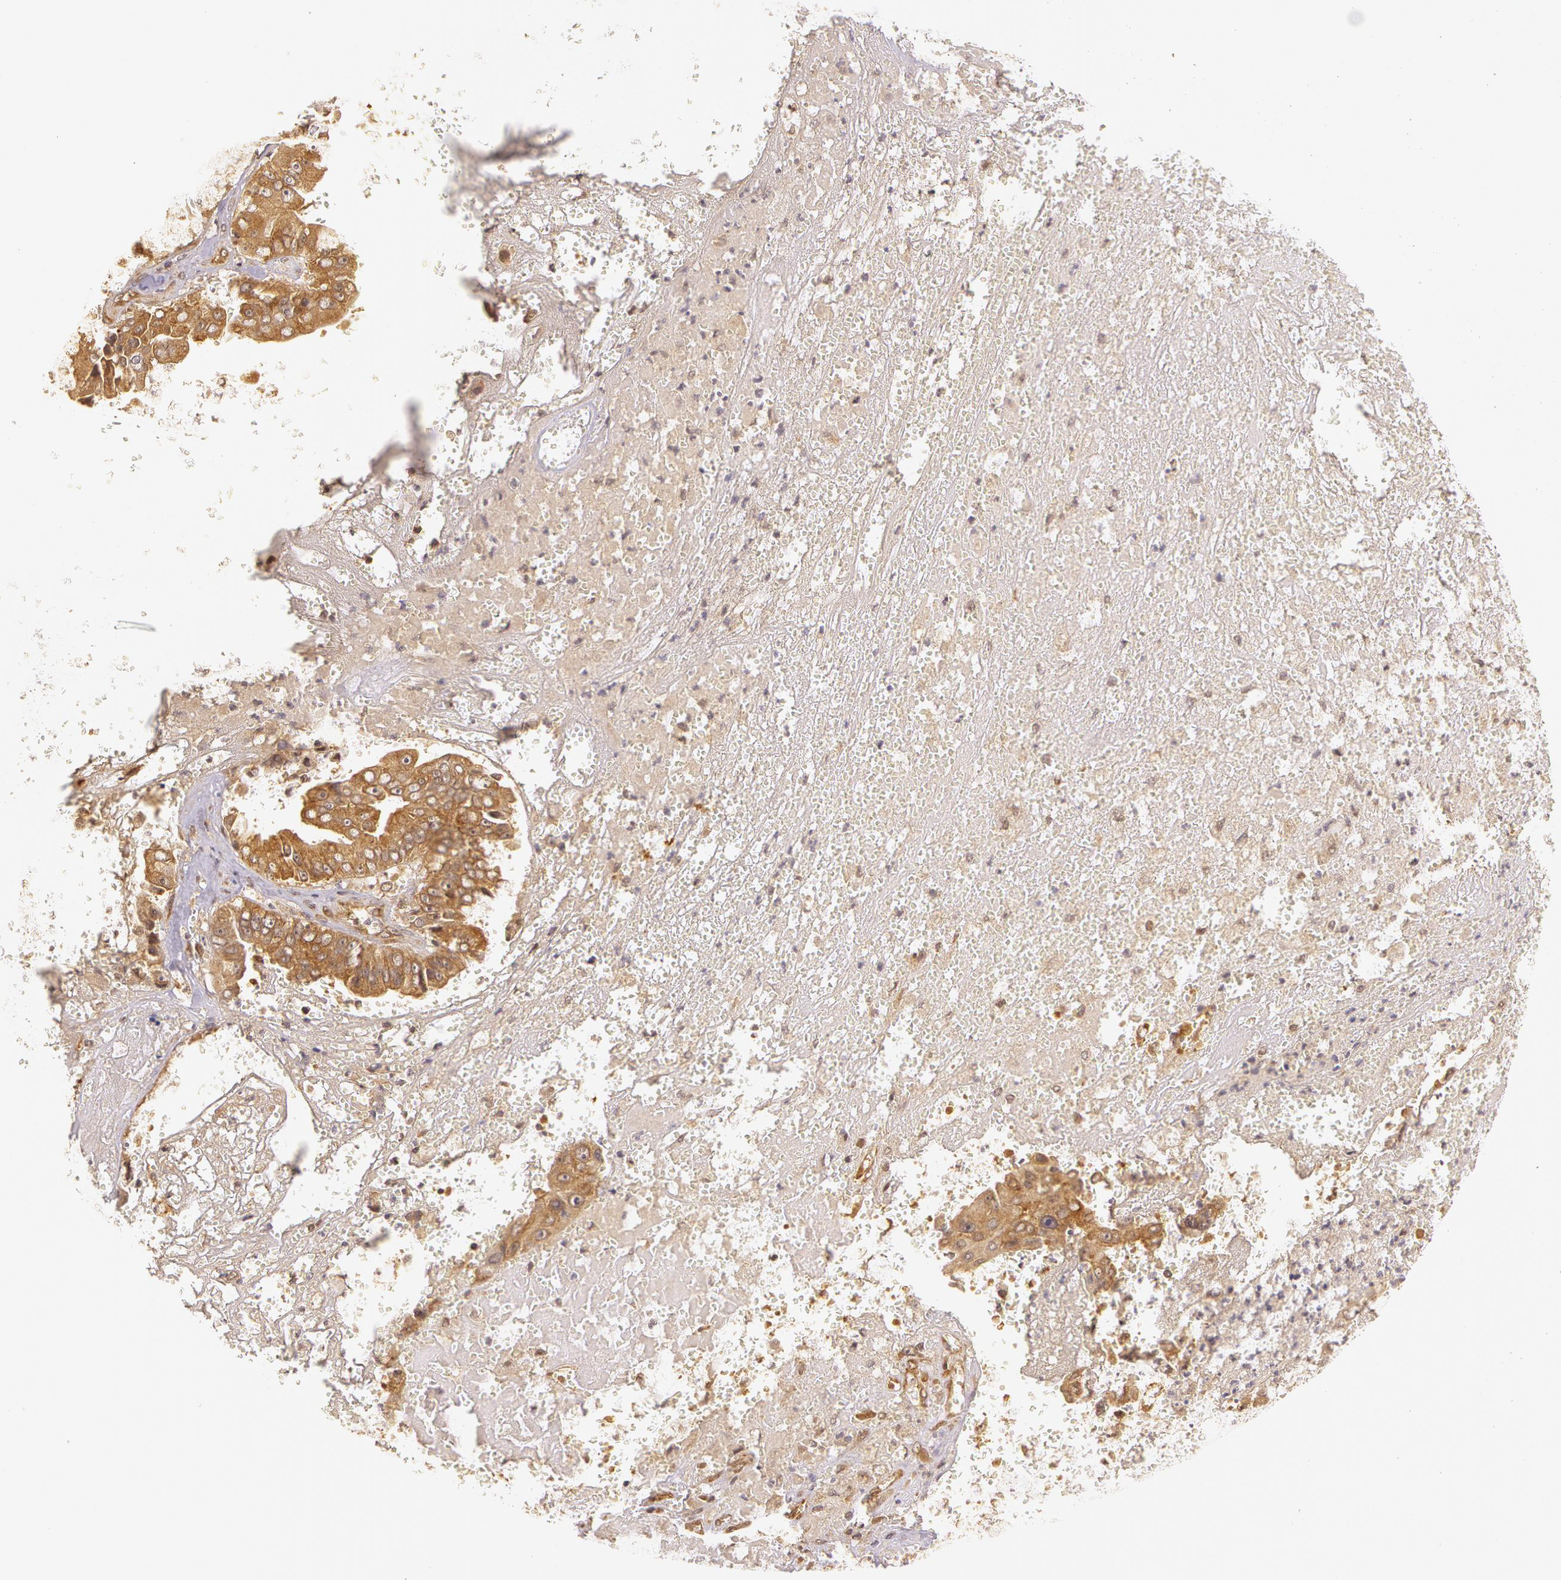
{"staining": {"intensity": "strong", "quantity": ">75%", "location": "cytoplasmic/membranous"}, "tissue": "liver cancer", "cell_type": "Tumor cells", "image_type": "cancer", "snomed": [{"axis": "morphology", "description": "Cholangiocarcinoma"}, {"axis": "topography", "description": "Liver"}], "caption": "Immunohistochemical staining of liver cholangiocarcinoma exhibits high levels of strong cytoplasmic/membranous expression in approximately >75% of tumor cells. (IHC, brightfield microscopy, high magnification).", "gene": "ASCC2", "patient": {"sex": "female", "age": 79}}